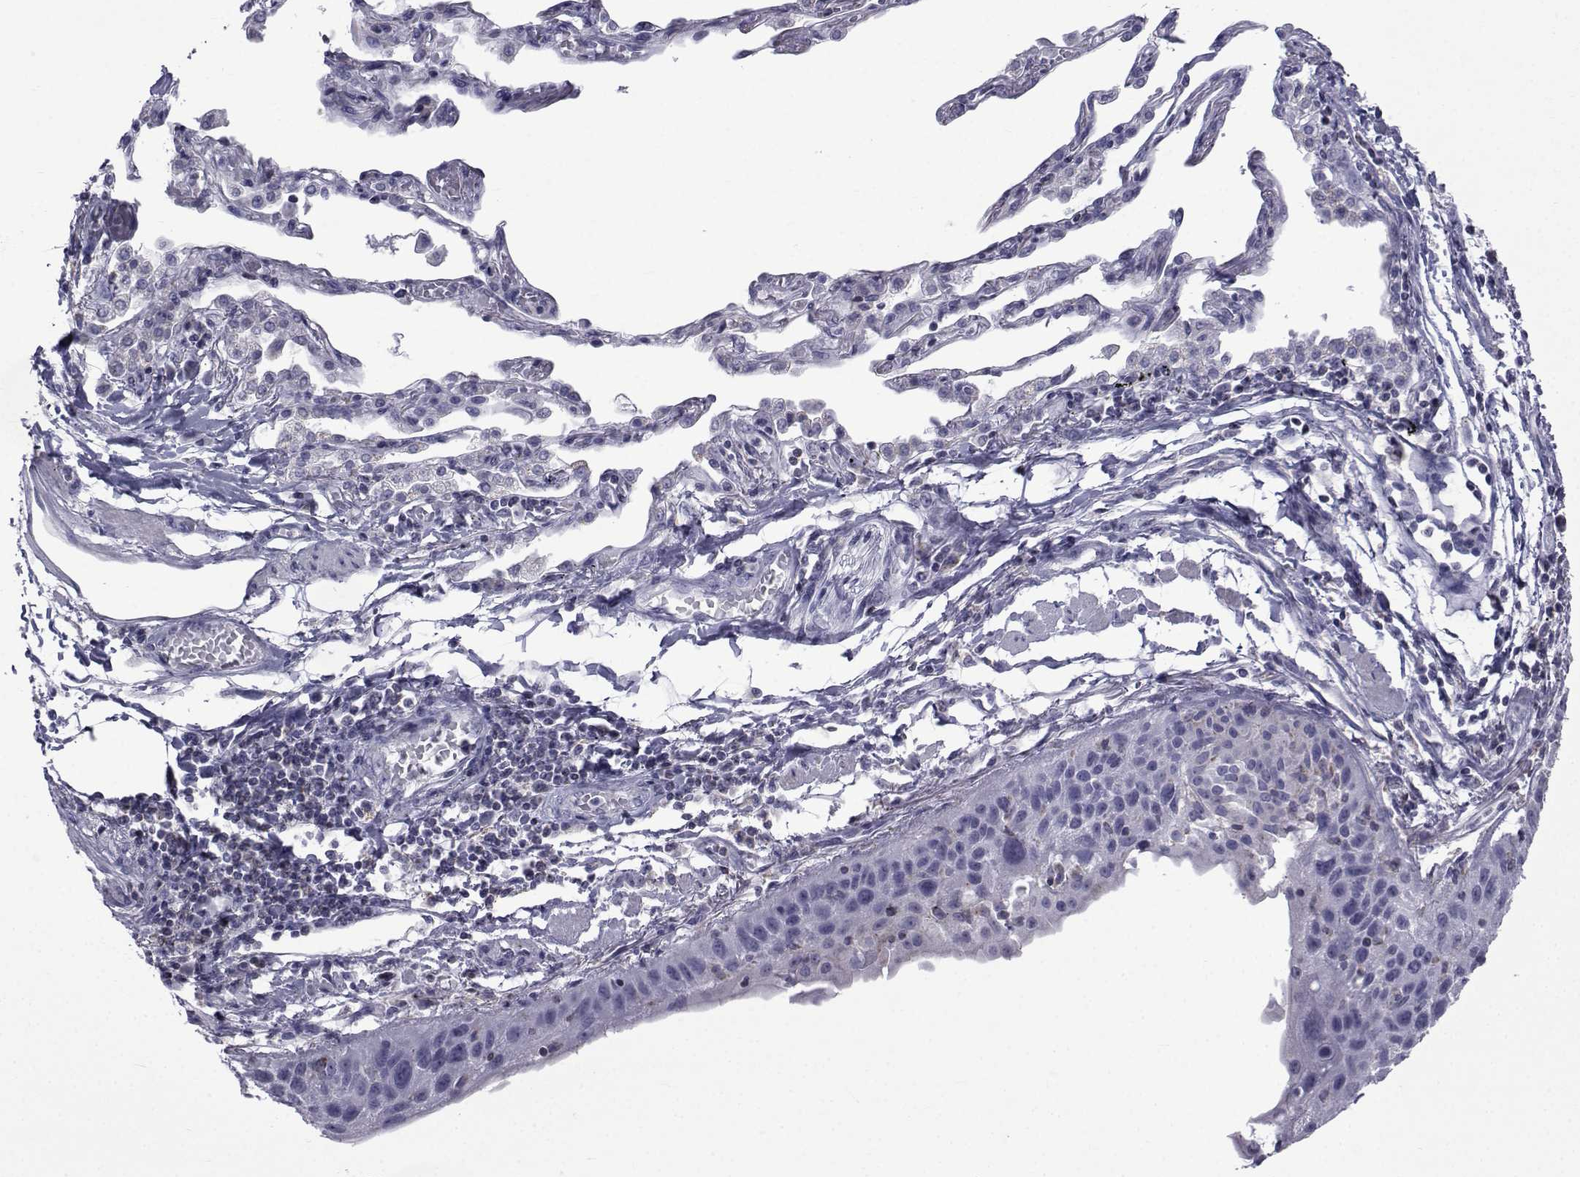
{"staining": {"intensity": "weak", "quantity": "25%-75%", "location": "cytoplasmic/membranous"}, "tissue": "lung cancer", "cell_type": "Tumor cells", "image_type": "cancer", "snomed": [{"axis": "morphology", "description": "Squamous cell carcinoma, NOS"}, {"axis": "topography", "description": "Lung"}], "caption": "Immunohistochemical staining of lung squamous cell carcinoma shows weak cytoplasmic/membranous protein expression in about 25%-75% of tumor cells.", "gene": "PDE6H", "patient": {"sex": "male", "age": 73}}